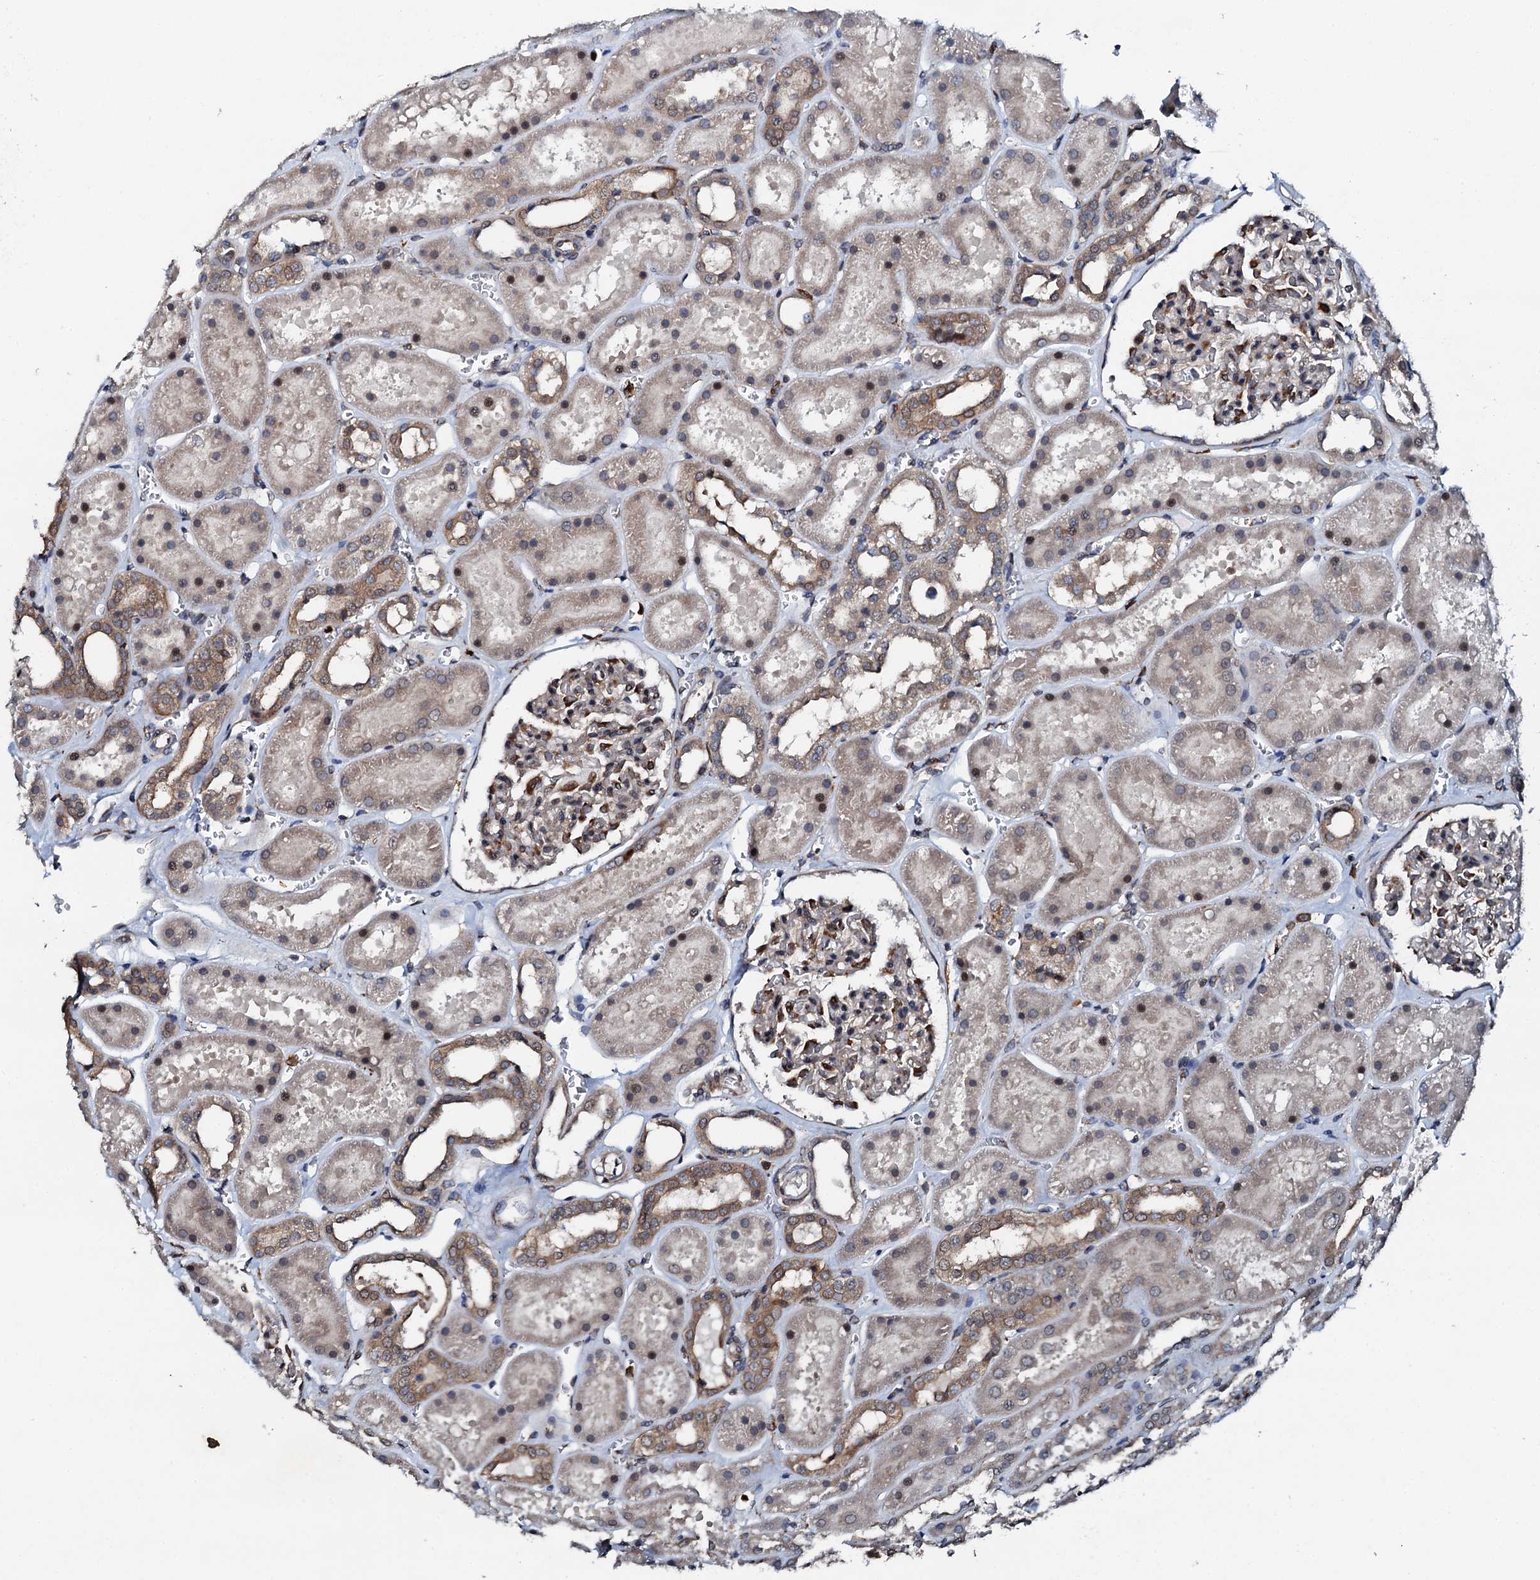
{"staining": {"intensity": "moderate", "quantity": "25%-75%", "location": "cytoplasmic/membranous"}, "tissue": "kidney", "cell_type": "Cells in glomeruli", "image_type": "normal", "snomed": [{"axis": "morphology", "description": "Normal tissue, NOS"}, {"axis": "topography", "description": "Kidney"}], "caption": "Immunohistochemistry micrograph of unremarkable kidney: kidney stained using immunohistochemistry (IHC) shows medium levels of moderate protein expression localized specifically in the cytoplasmic/membranous of cells in glomeruli, appearing as a cytoplasmic/membranous brown color.", "gene": "EDC4", "patient": {"sex": "female", "age": 41}}